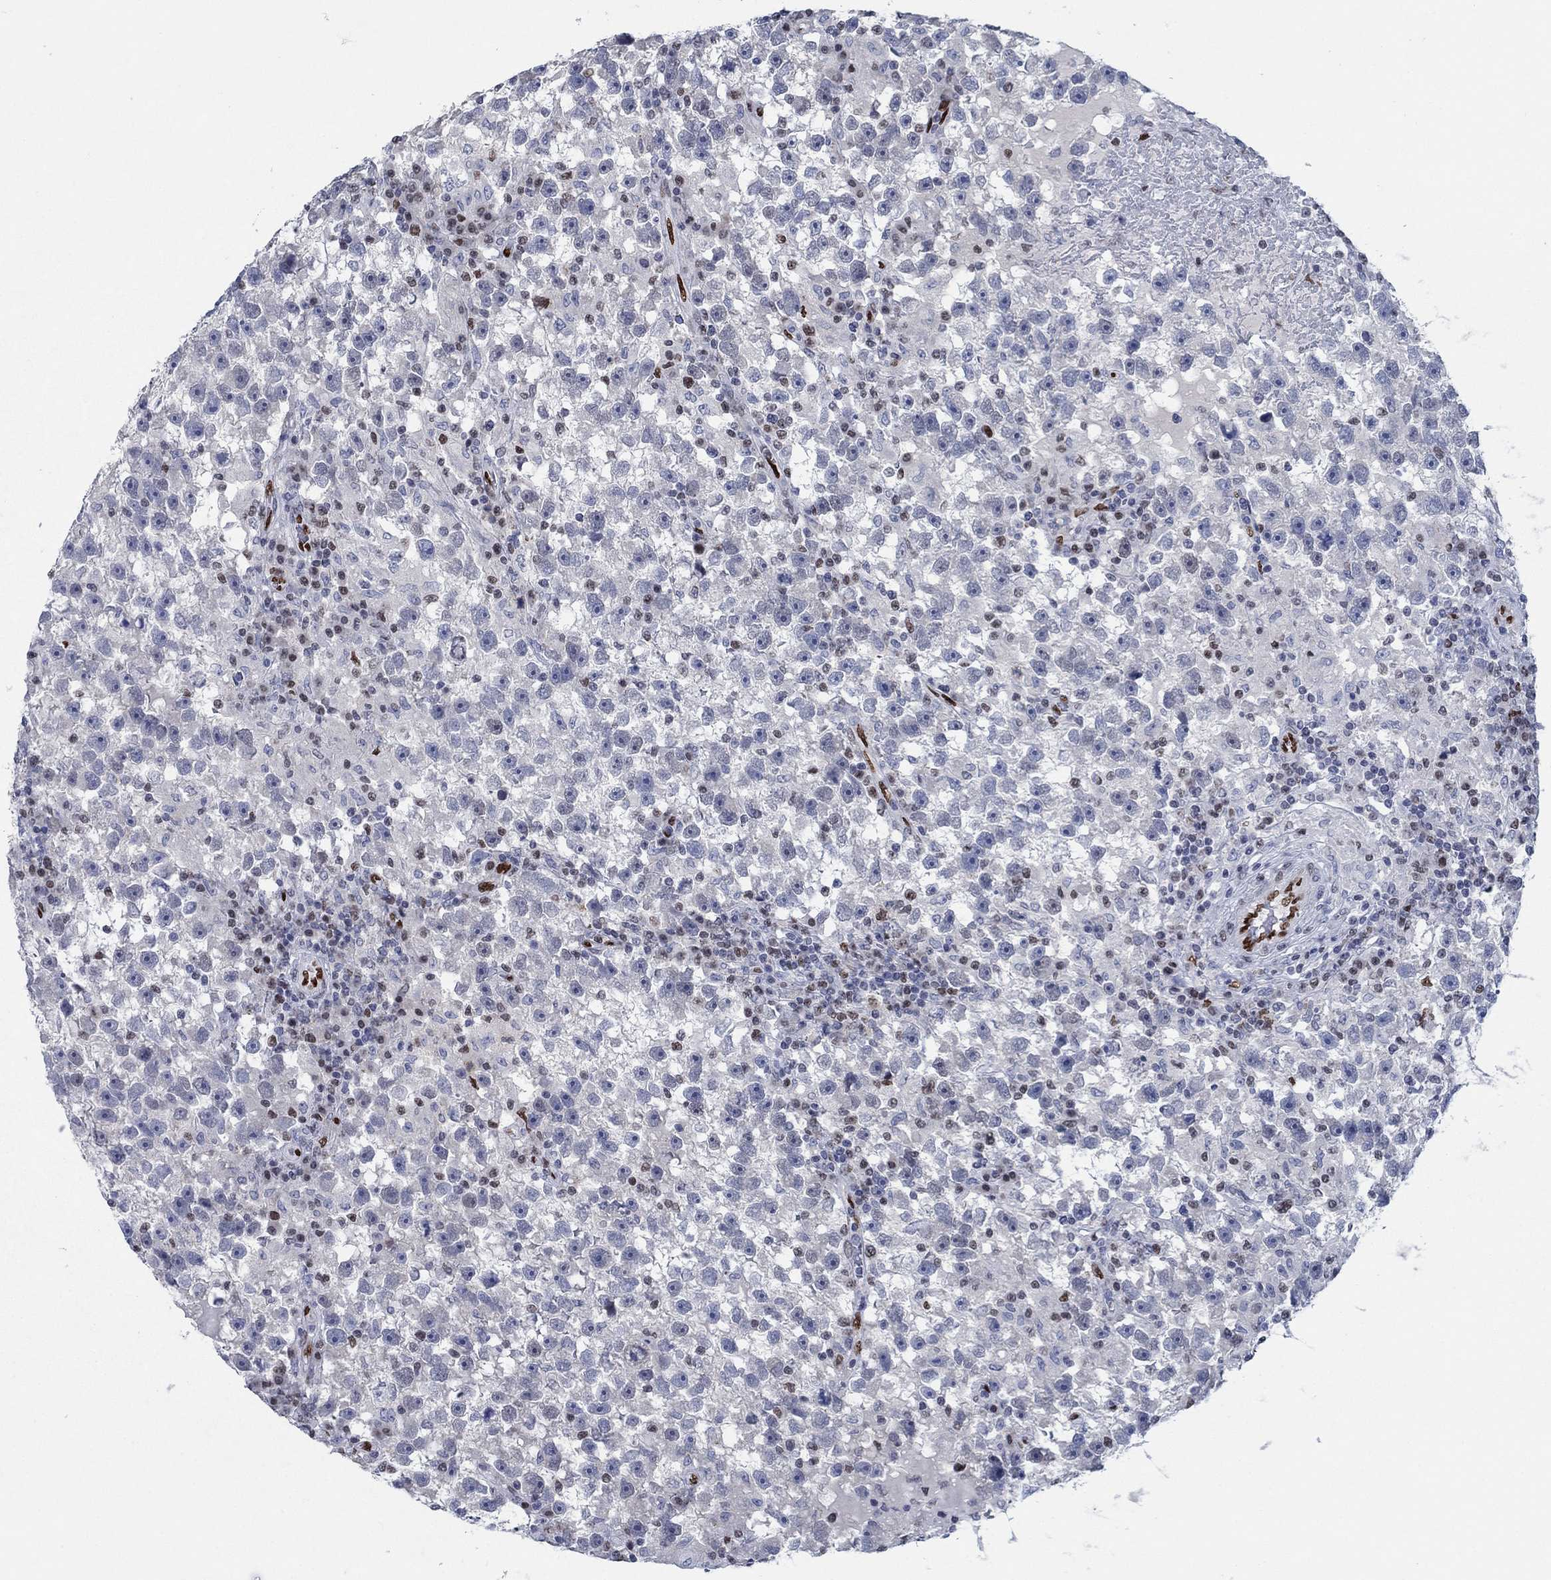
{"staining": {"intensity": "negative", "quantity": "none", "location": "none"}, "tissue": "testis cancer", "cell_type": "Tumor cells", "image_type": "cancer", "snomed": [{"axis": "morphology", "description": "Seminoma, NOS"}, {"axis": "topography", "description": "Testis"}], "caption": "Tumor cells show no significant positivity in testis cancer (seminoma).", "gene": "ZEB1", "patient": {"sex": "male", "age": 47}}